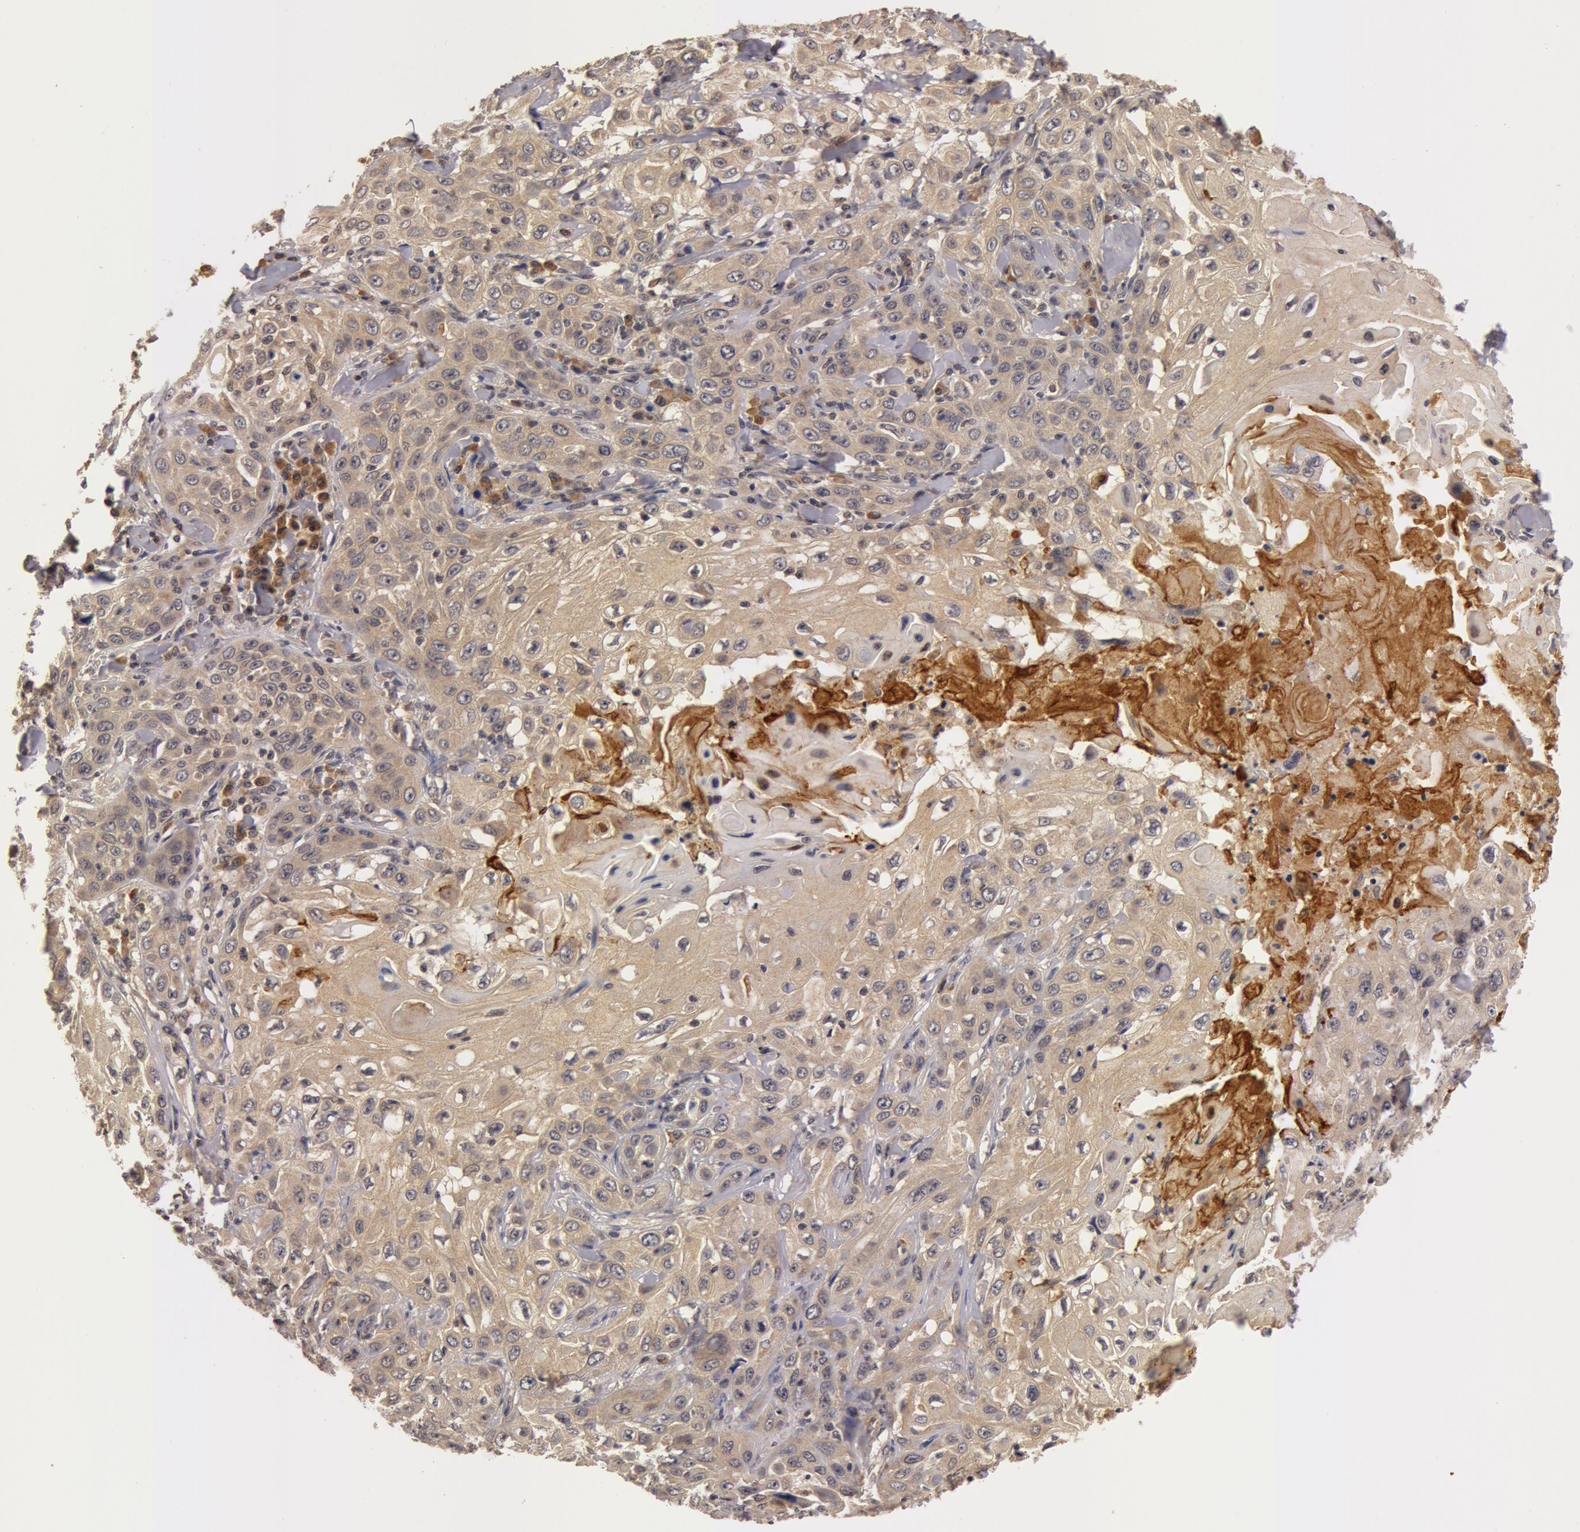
{"staining": {"intensity": "weak", "quantity": ">75%", "location": "cytoplasmic/membranous,nuclear"}, "tissue": "skin cancer", "cell_type": "Tumor cells", "image_type": "cancer", "snomed": [{"axis": "morphology", "description": "Squamous cell carcinoma, NOS"}, {"axis": "topography", "description": "Skin"}], "caption": "This is a photomicrograph of immunohistochemistry staining of skin squamous cell carcinoma, which shows weak positivity in the cytoplasmic/membranous and nuclear of tumor cells.", "gene": "BCHE", "patient": {"sex": "male", "age": 84}}